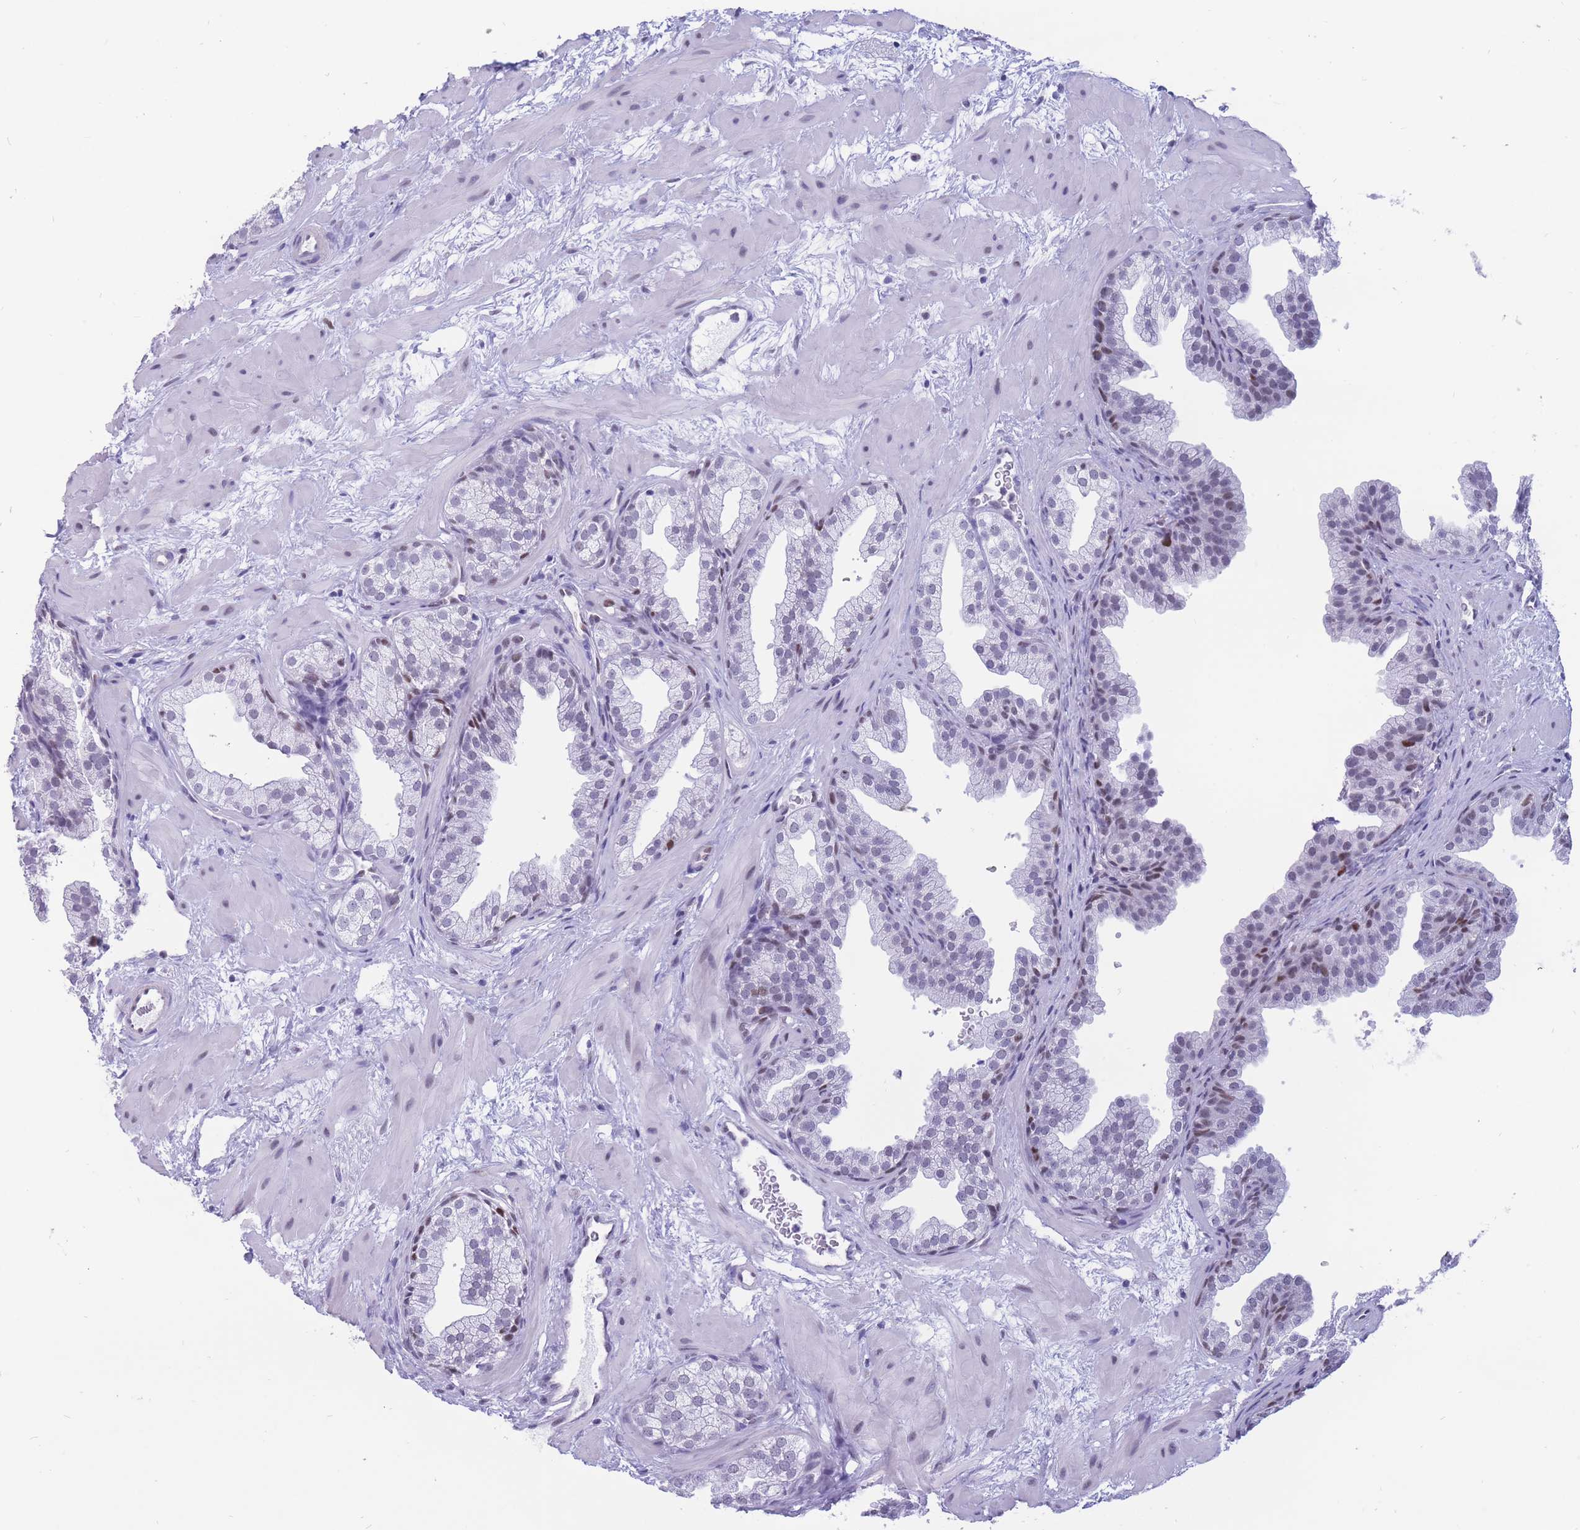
{"staining": {"intensity": "negative", "quantity": "none", "location": "none"}, "tissue": "prostate", "cell_type": "Glandular cells", "image_type": "normal", "snomed": [{"axis": "morphology", "description": "Normal tissue, NOS"}, {"axis": "topography", "description": "Prostate"}], "caption": "Protein analysis of benign prostate exhibits no significant positivity in glandular cells.", "gene": "NASP", "patient": {"sex": "male", "age": 37}}